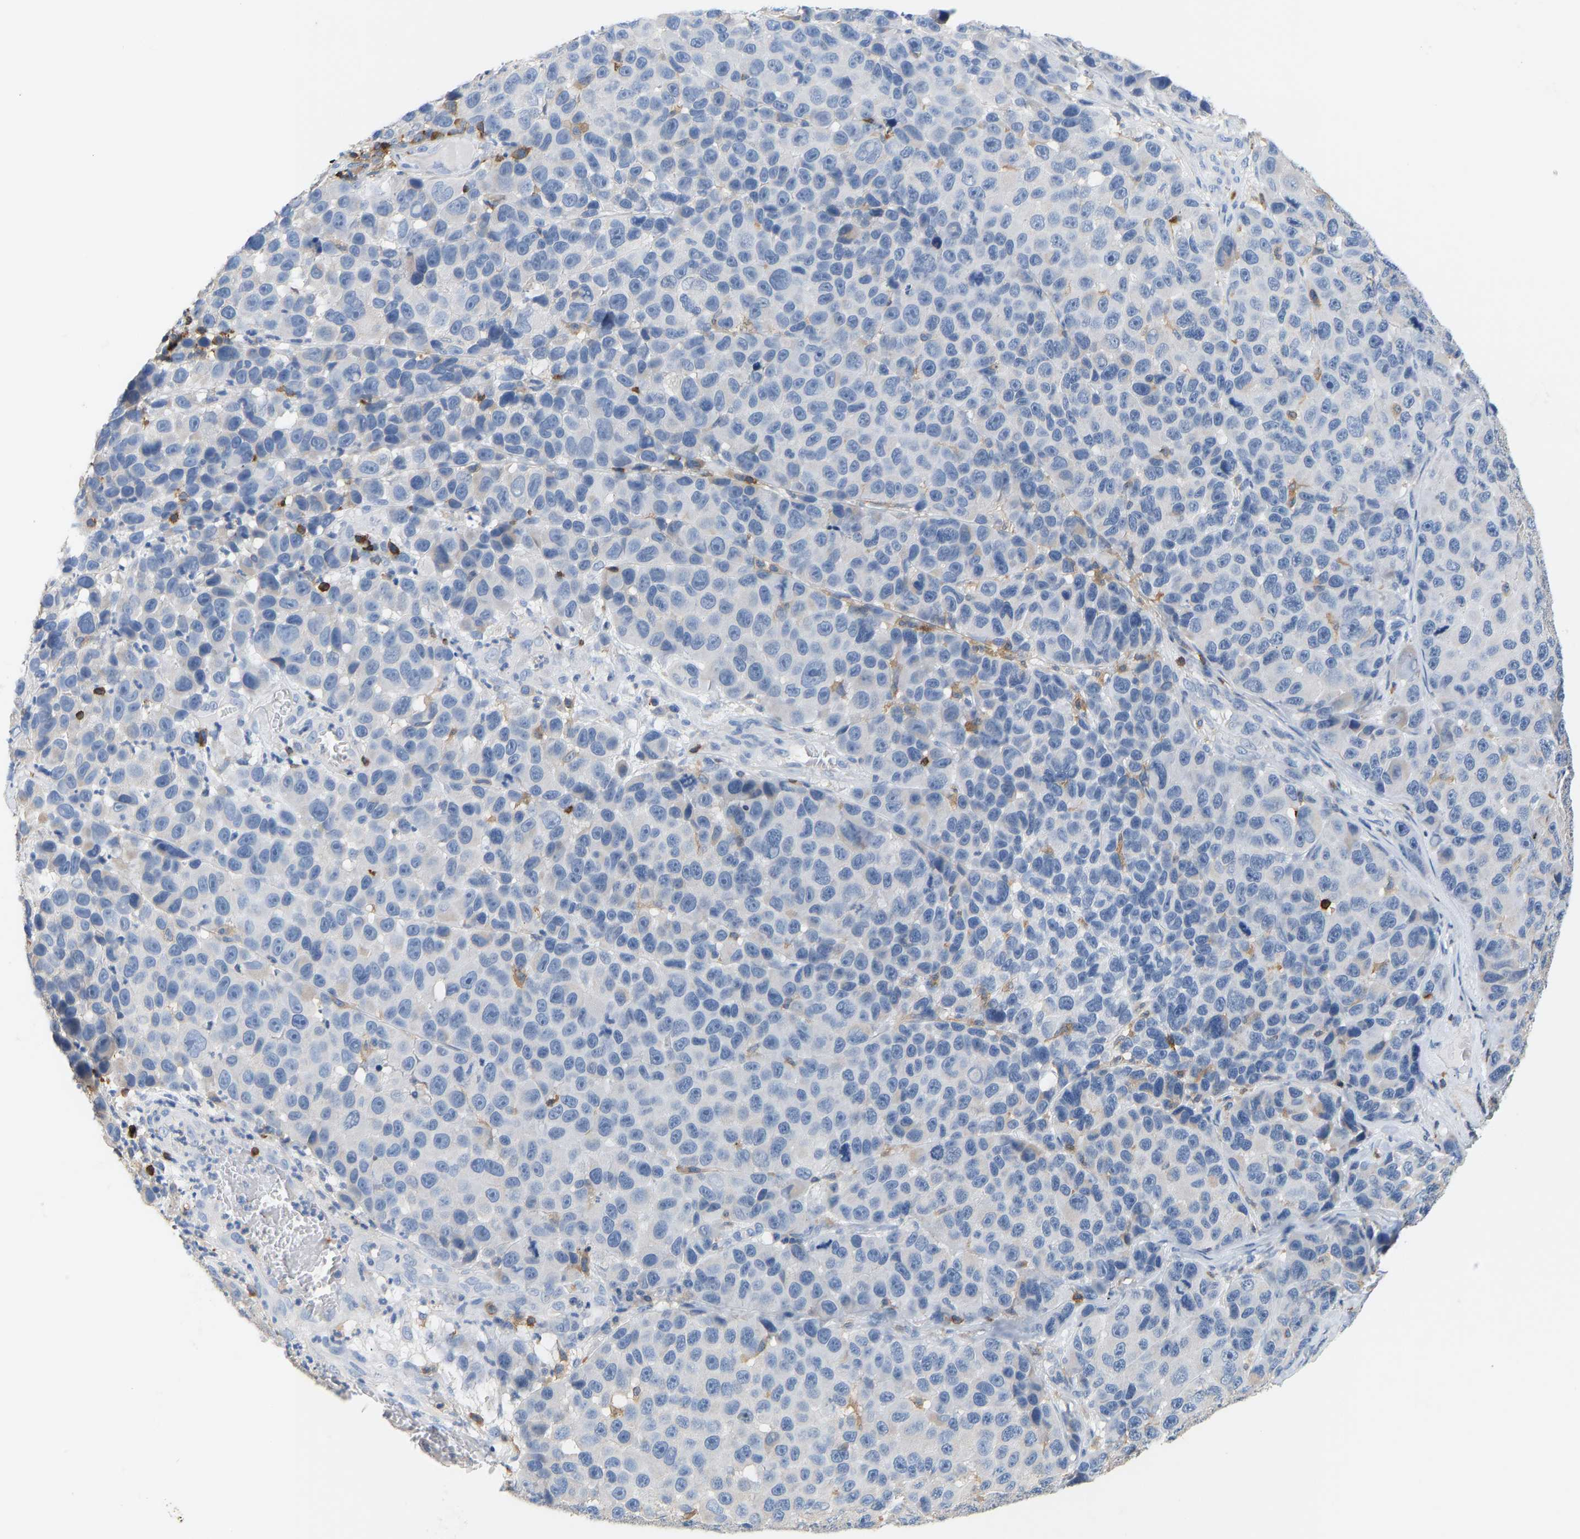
{"staining": {"intensity": "negative", "quantity": "none", "location": "none"}, "tissue": "melanoma", "cell_type": "Tumor cells", "image_type": "cancer", "snomed": [{"axis": "morphology", "description": "Malignant melanoma, NOS"}, {"axis": "topography", "description": "Skin"}], "caption": "Human melanoma stained for a protein using immunohistochemistry exhibits no staining in tumor cells.", "gene": "EVL", "patient": {"sex": "male", "age": 53}}